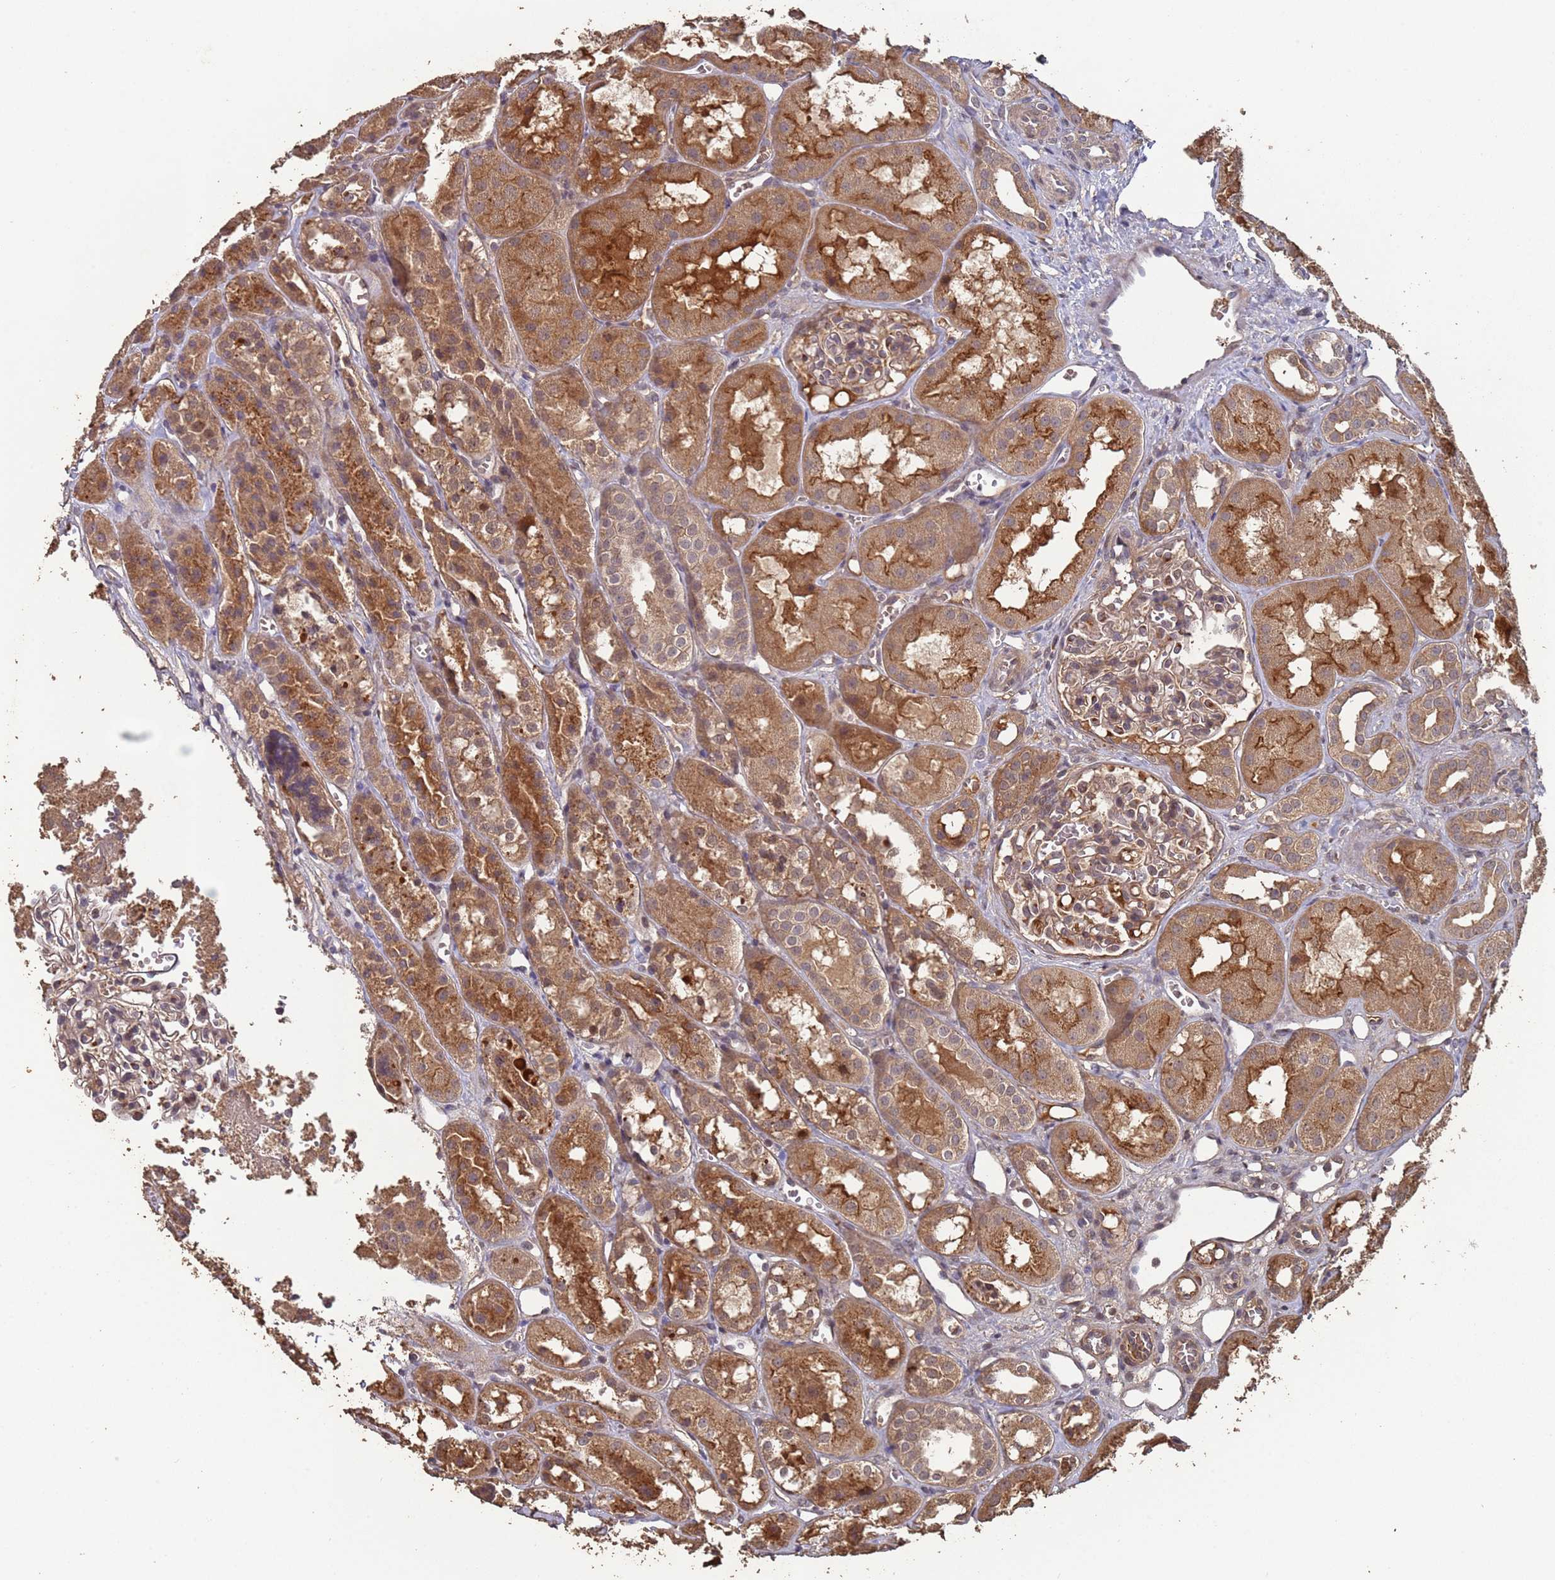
{"staining": {"intensity": "moderate", "quantity": "25%-75%", "location": "cytoplasmic/membranous,nuclear"}, "tissue": "kidney", "cell_type": "Cells in glomeruli", "image_type": "normal", "snomed": [{"axis": "morphology", "description": "Normal tissue, NOS"}, {"axis": "topography", "description": "Kidney"}], "caption": "IHC staining of unremarkable kidney, which shows medium levels of moderate cytoplasmic/membranous,nuclear expression in approximately 25%-75% of cells in glomeruli indicating moderate cytoplasmic/membranous,nuclear protein staining. The staining was performed using DAB (3,3'-diaminobenzidine) (brown) for protein detection and nuclei were counterstained in hematoxylin (blue).", "gene": "FRAT1", "patient": {"sex": "male", "age": 16}}